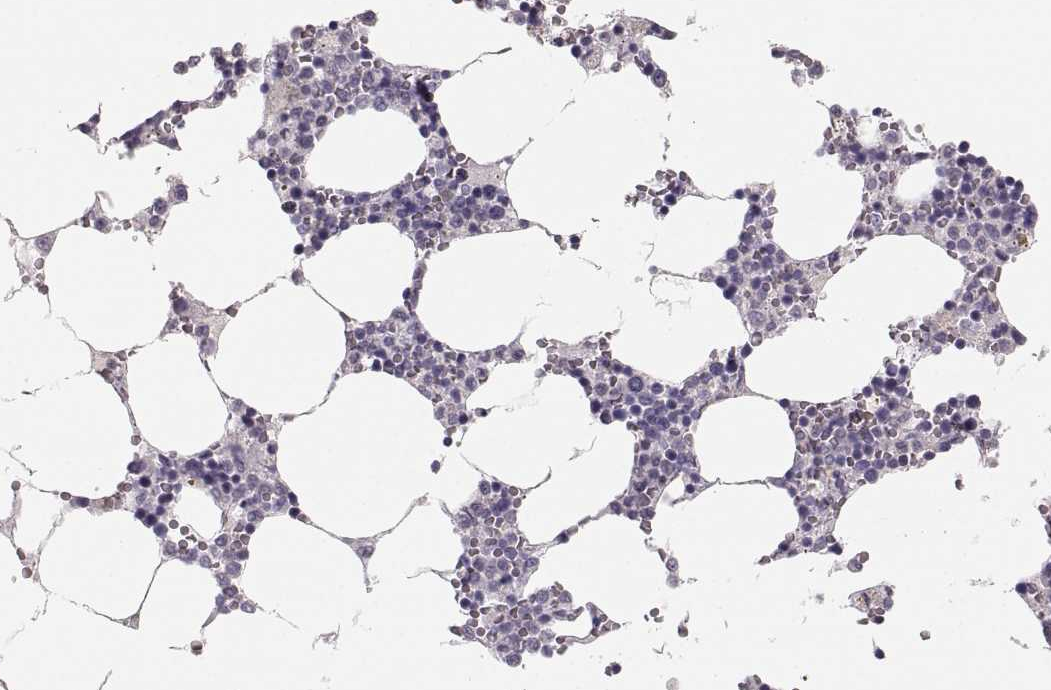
{"staining": {"intensity": "negative", "quantity": "none", "location": "none"}, "tissue": "bone marrow", "cell_type": "Hematopoietic cells", "image_type": "normal", "snomed": [{"axis": "morphology", "description": "Normal tissue, NOS"}, {"axis": "topography", "description": "Bone marrow"}], "caption": "DAB immunohistochemical staining of benign human bone marrow displays no significant expression in hematopoietic cells.", "gene": "RUNDC3A", "patient": {"sex": "female", "age": 64}}